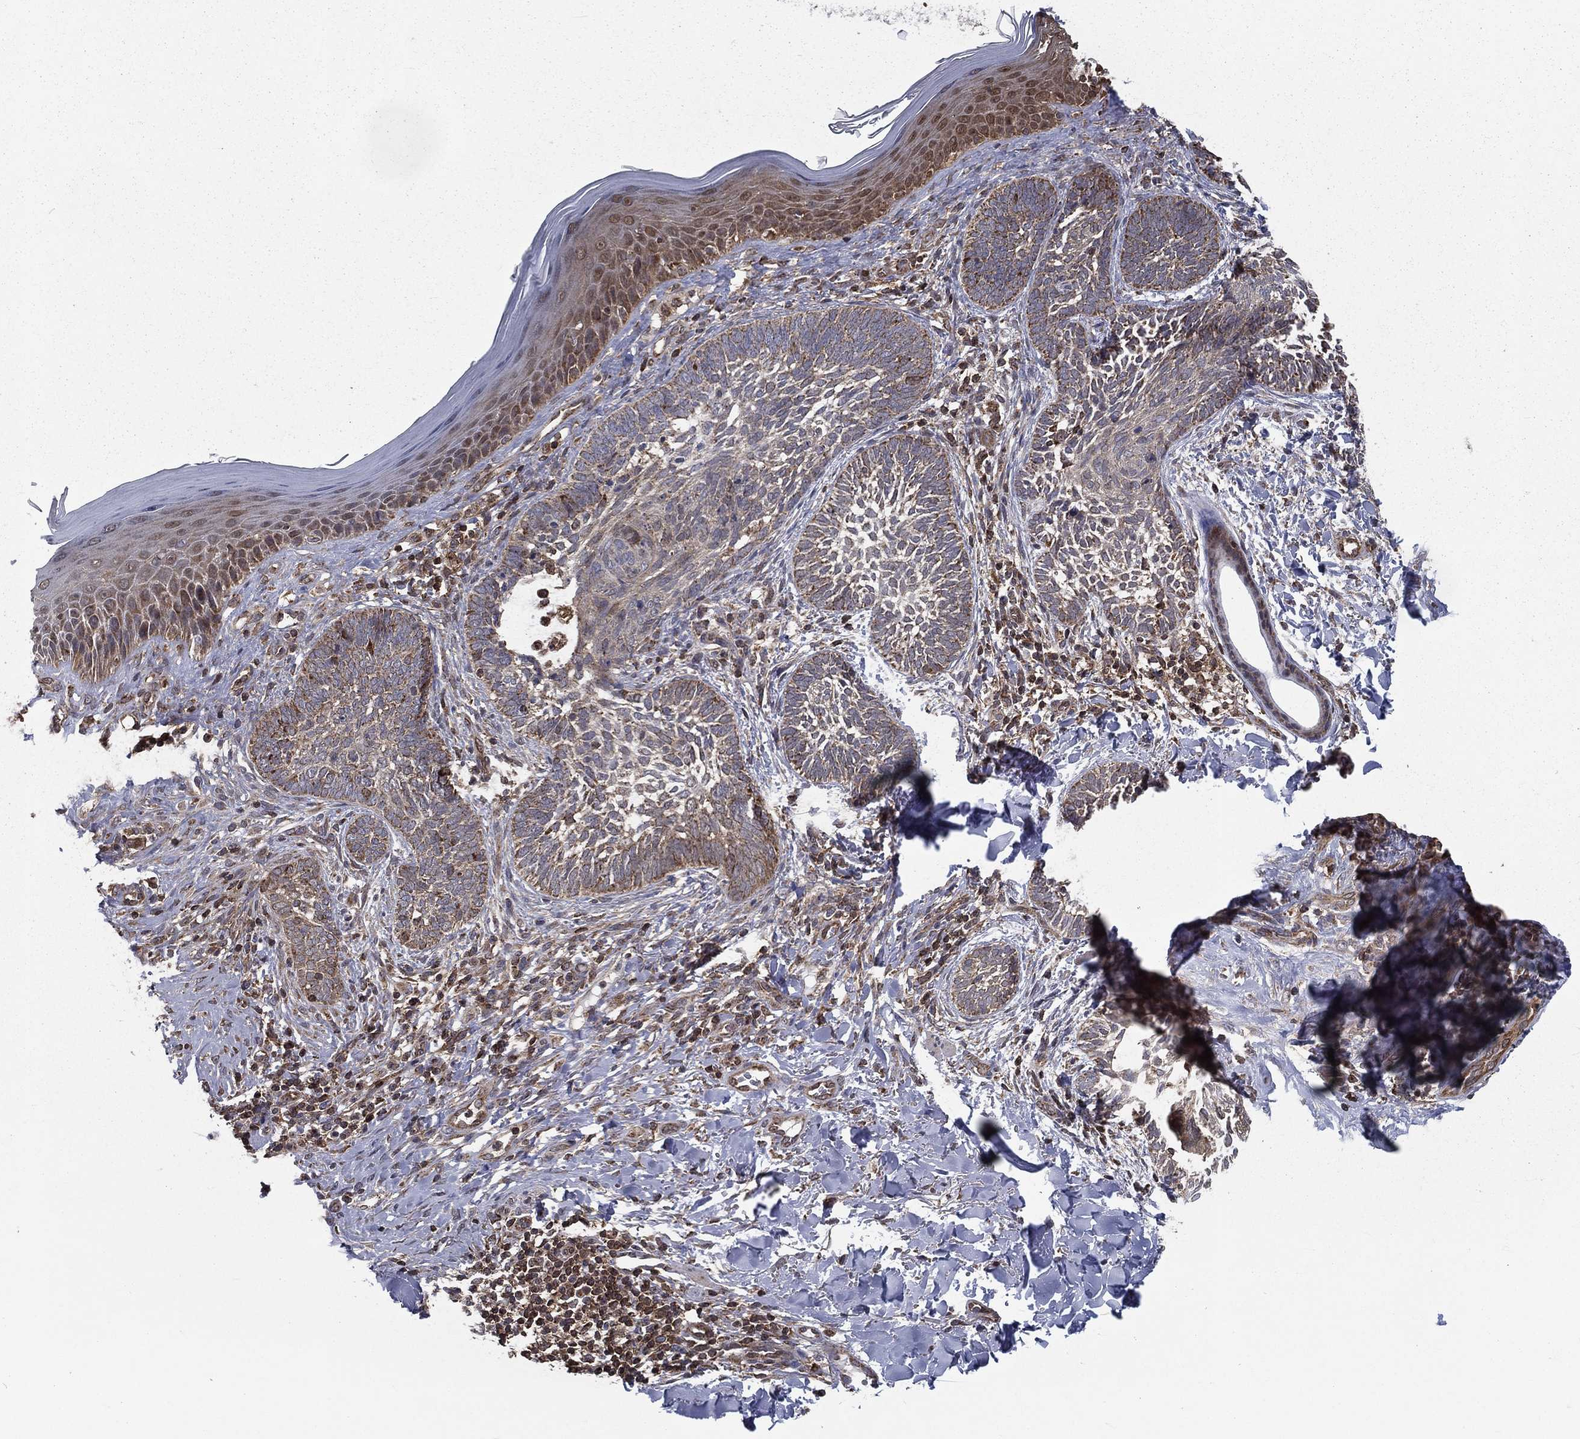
{"staining": {"intensity": "moderate", "quantity": "25%-75%", "location": "cytoplasmic/membranous"}, "tissue": "skin cancer", "cell_type": "Tumor cells", "image_type": "cancer", "snomed": [{"axis": "morphology", "description": "Normal tissue, NOS"}, {"axis": "morphology", "description": "Basal cell carcinoma"}, {"axis": "topography", "description": "Skin"}], "caption": "Protein staining of skin basal cell carcinoma tissue displays moderate cytoplasmic/membranous staining in approximately 25%-75% of tumor cells.", "gene": "RIGI", "patient": {"sex": "male", "age": 46}}